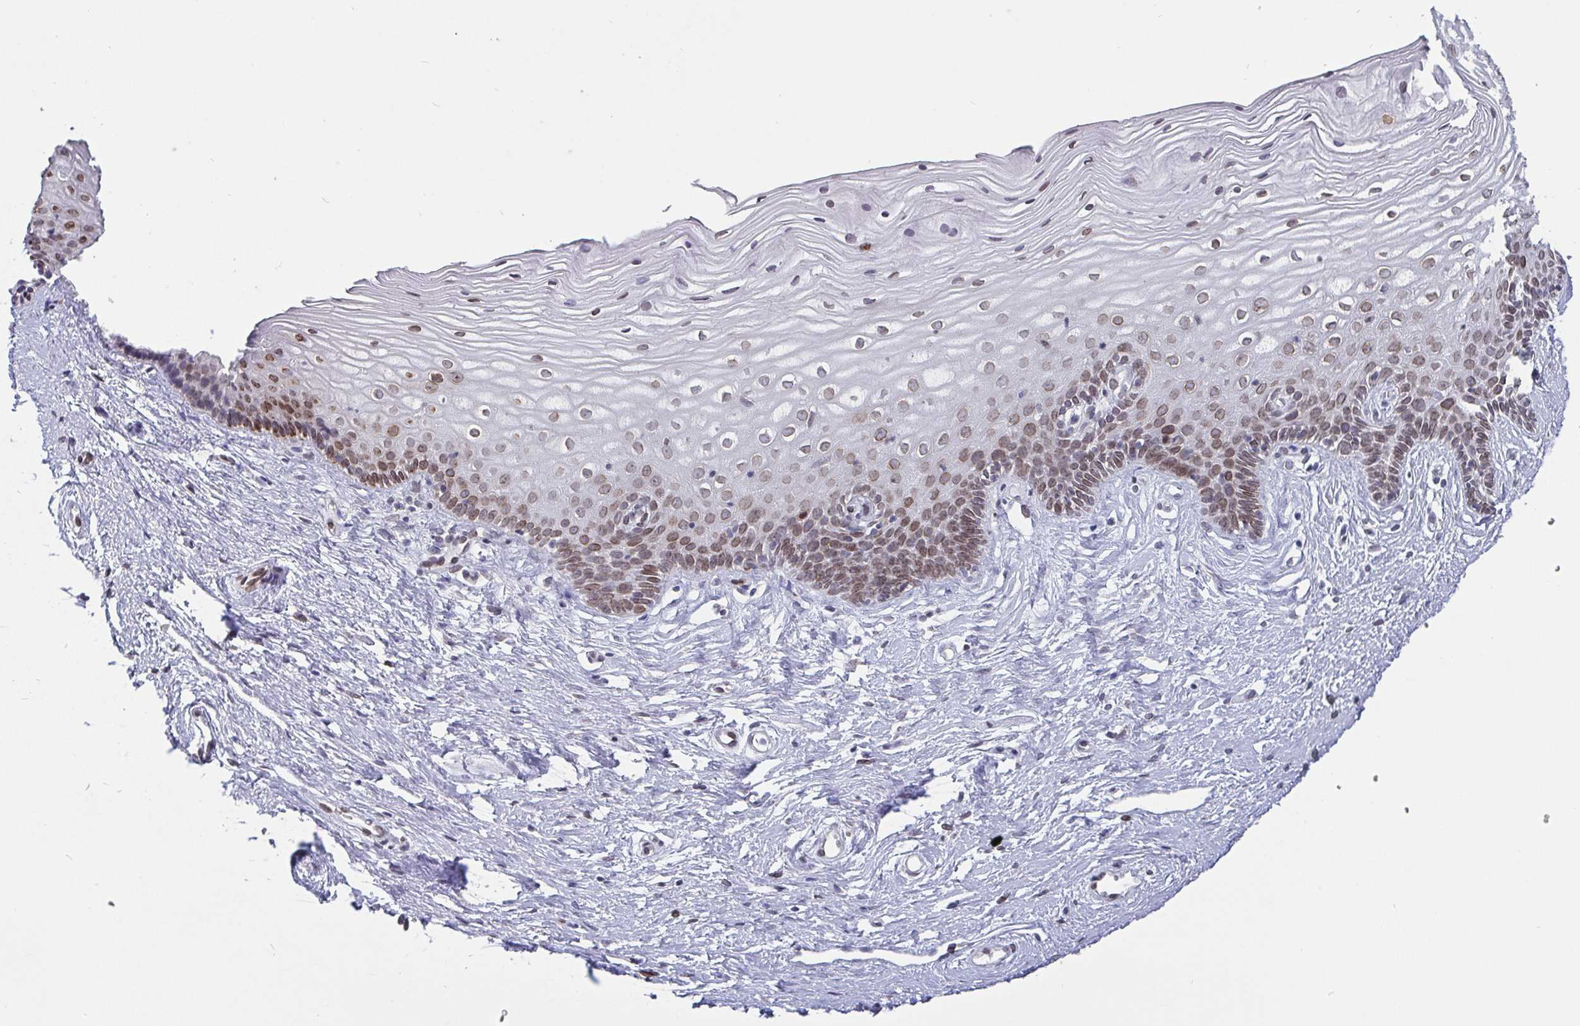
{"staining": {"intensity": "moderate", "quantity": ">75%", "location": "nuclear"}, "tissue": "cervix", "cell_type": "Glandular cells", "image_type": "normal", "snomed": [{"axis": "morphology", "description": "Normal tissue, NOS"}, {"axis": "topography", "description": "Cervix"}], "caption": "Moderate nuclear staining for a protein is present in approximately >75% of glandular cells of normal cervix using immunohistochemistry.", "gene": "EMD", "patient": {"sex": "female", "age": 40}}